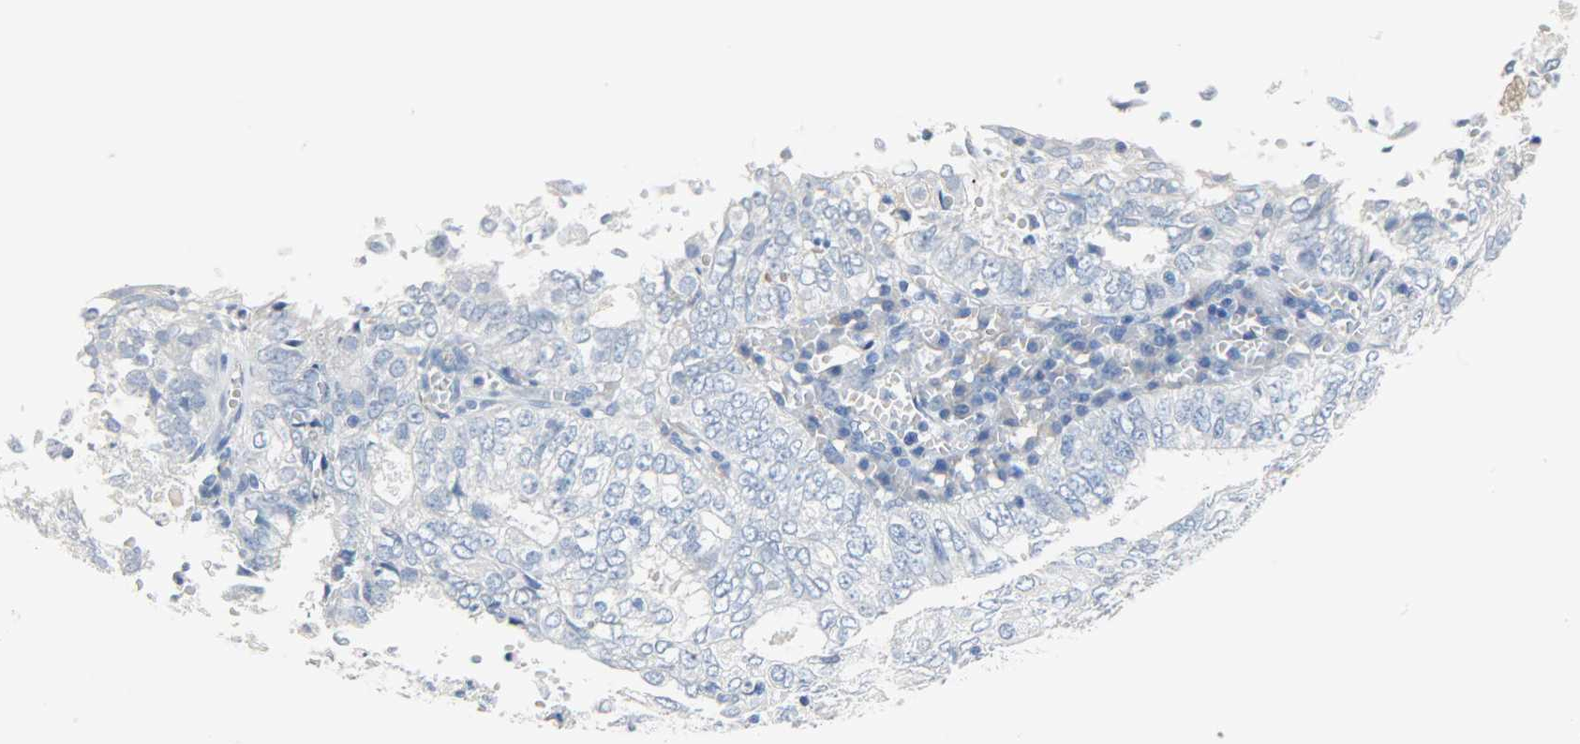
{"staining": {"intensity": "negative", "quantity": "none", "location": "none"}, "tissue": "endometrial cancer", "cell_type": "Tumor cells", "image_type": "cancer", "snomed": [{"axis": "morphology", "description": "Adenocarcinoma, NOS"}, {"axis": "topography", "description": "Endometrium"}], "caption": "An IHC photomicrograph of endometrial cancer is shown. There is no staining in tumor cells of endometrial cancer.", "gene": "CA3", "patient": {"sex": "female", "age": 69}}